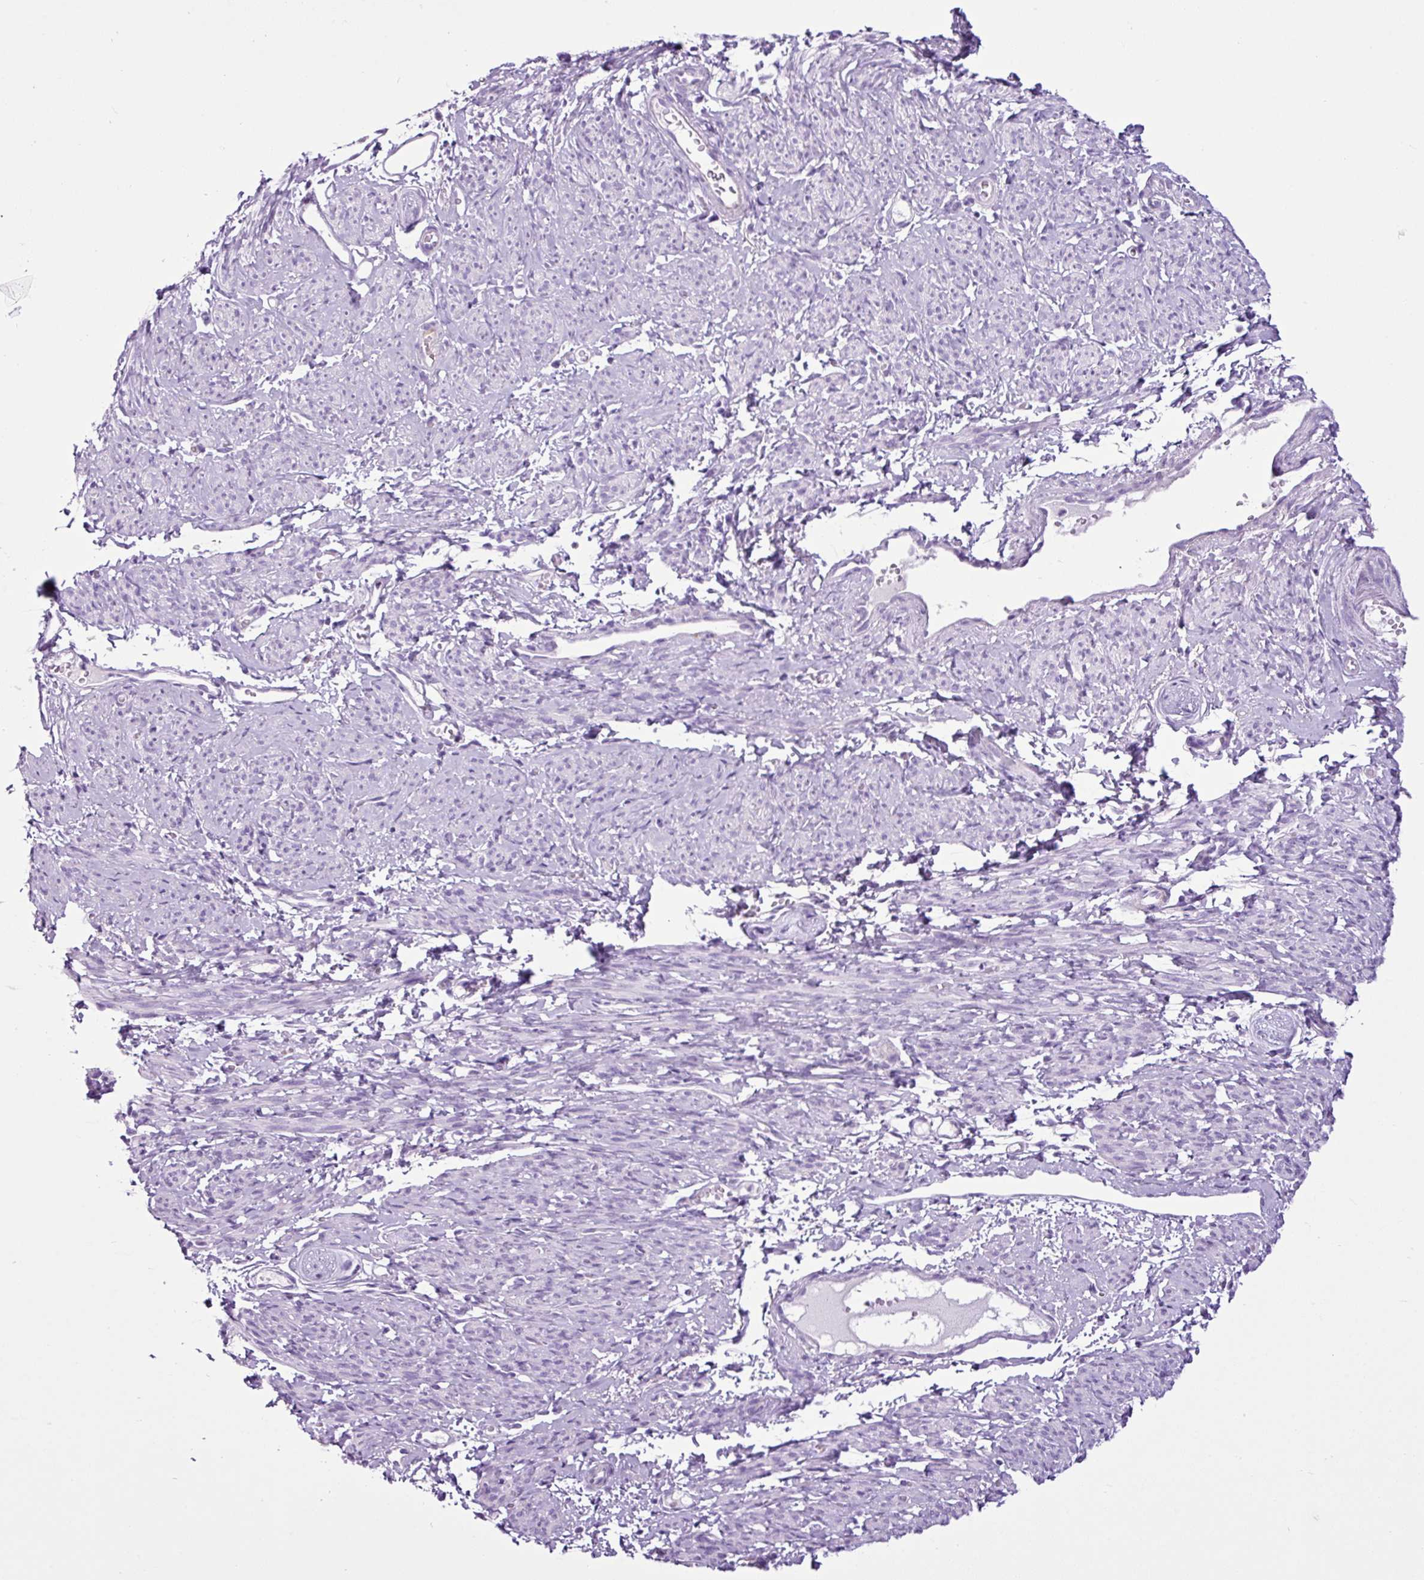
{"staining": {"intensity": "negative", "quantity": "none", "location": "none"}, "tissue": "smooth muscle", "cell_type": "Smooth muscle cells", "image_type": "normal", "snomed": [{"axis": "morphology", "description": "Normal tissue, NOS"}, {"axis": "topography", "description": "Smooth muscle"}], "caption": "Immunohistochemical staining of normal smooth muscle shows no significant staining in smooth muscle cells. (IHC, brightfield microscopy, high magnification).", "gene": "LILRB4", "patient": {"sex": "female", "age": 65}}